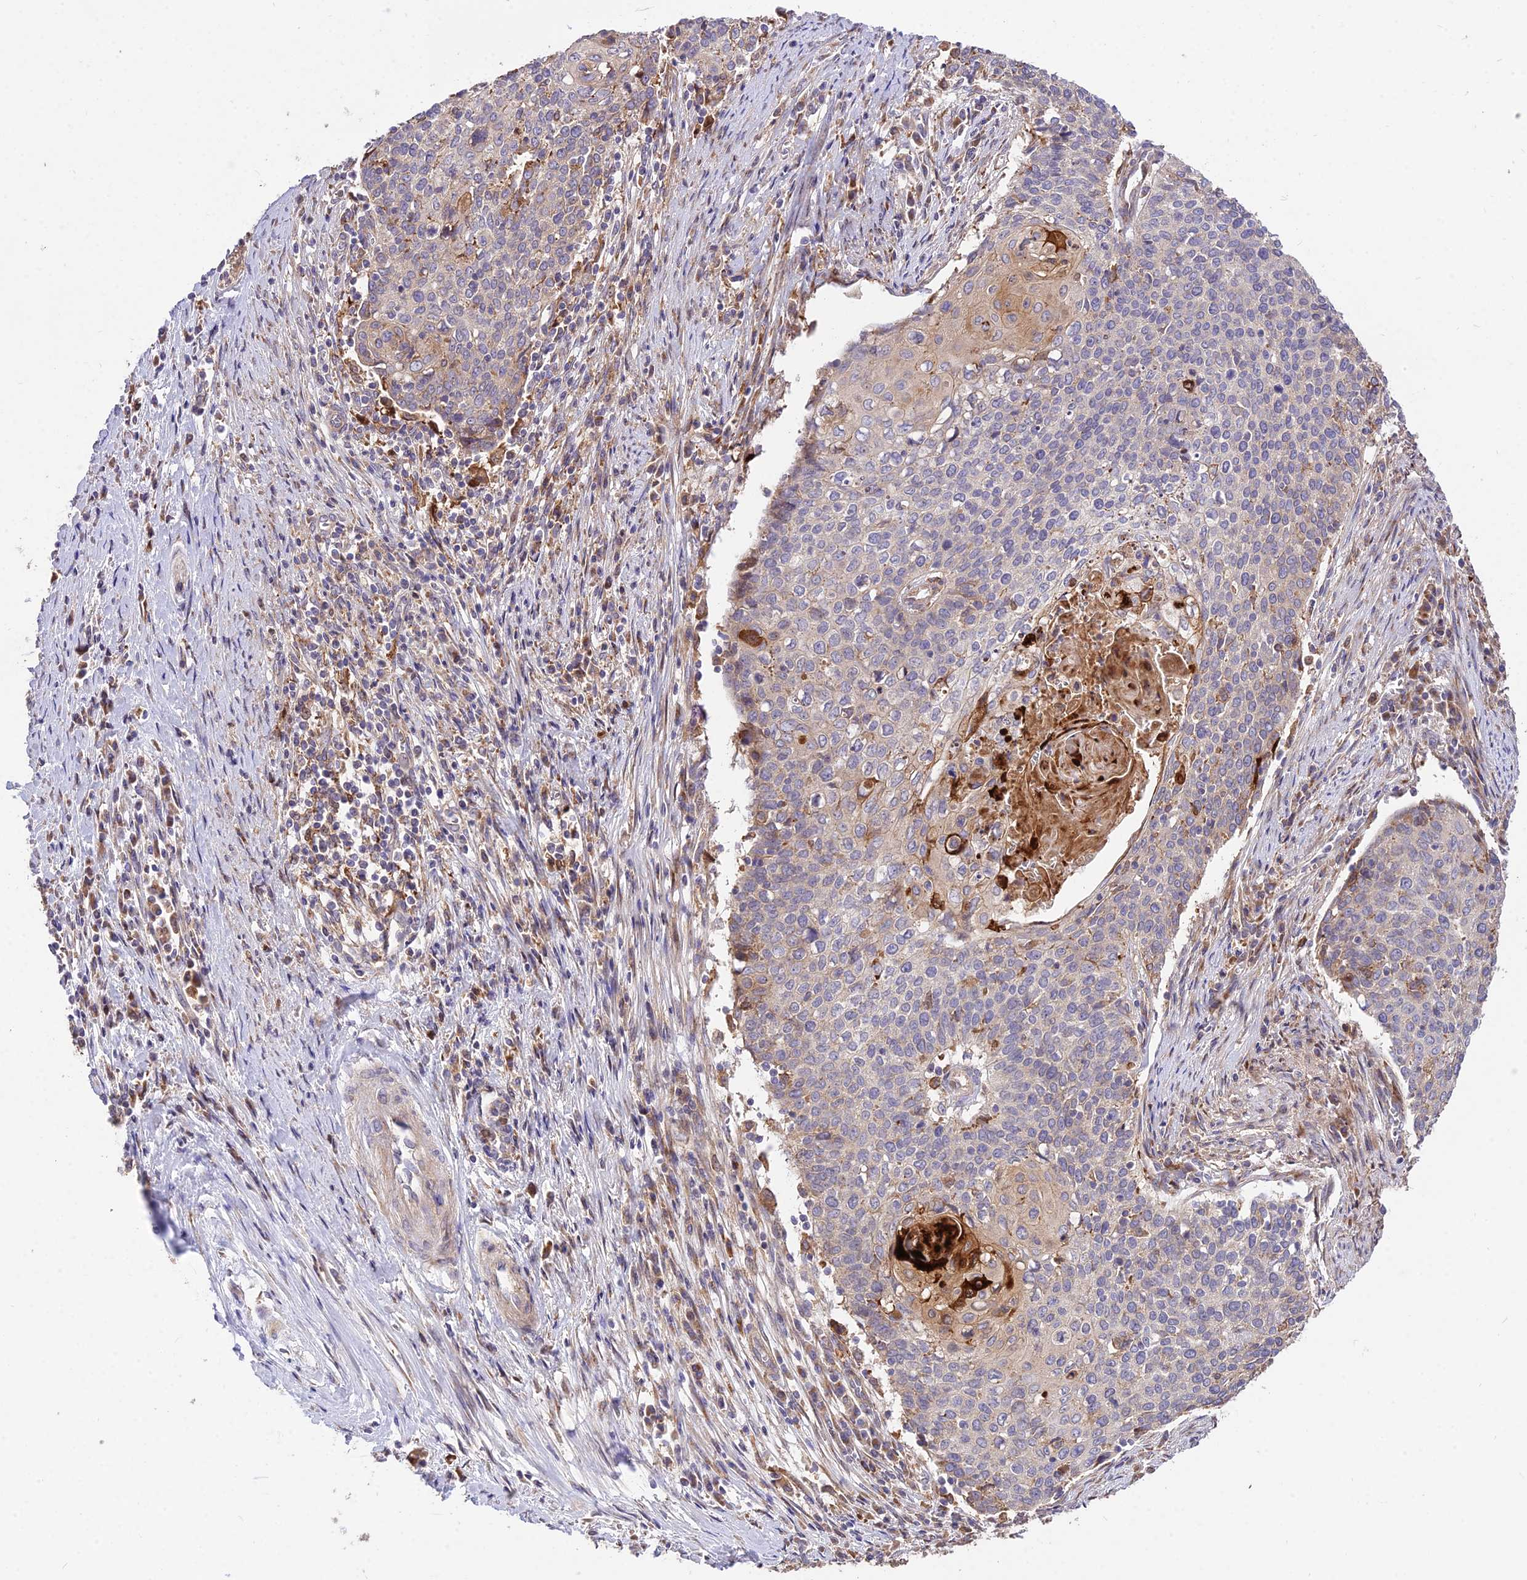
{"staining": {"intensity": "negative", "quantity": "none", "location": "none"}, "tissue": "cervical cancer", "cell_type": "Tumor cells", "image_type": "cancer", "snomed": [{"axis": "morphology", "description": "Squamous cell carcinoma, NOS"}, {"axis": "topography", "description": "Cervix"}], "caption": "Protein analysis of cervical squamous cell carcinoma displays no significant staining in tumor cells.", "gene": "ROCK1", "patient": {"sex": "female", "age": 39}}